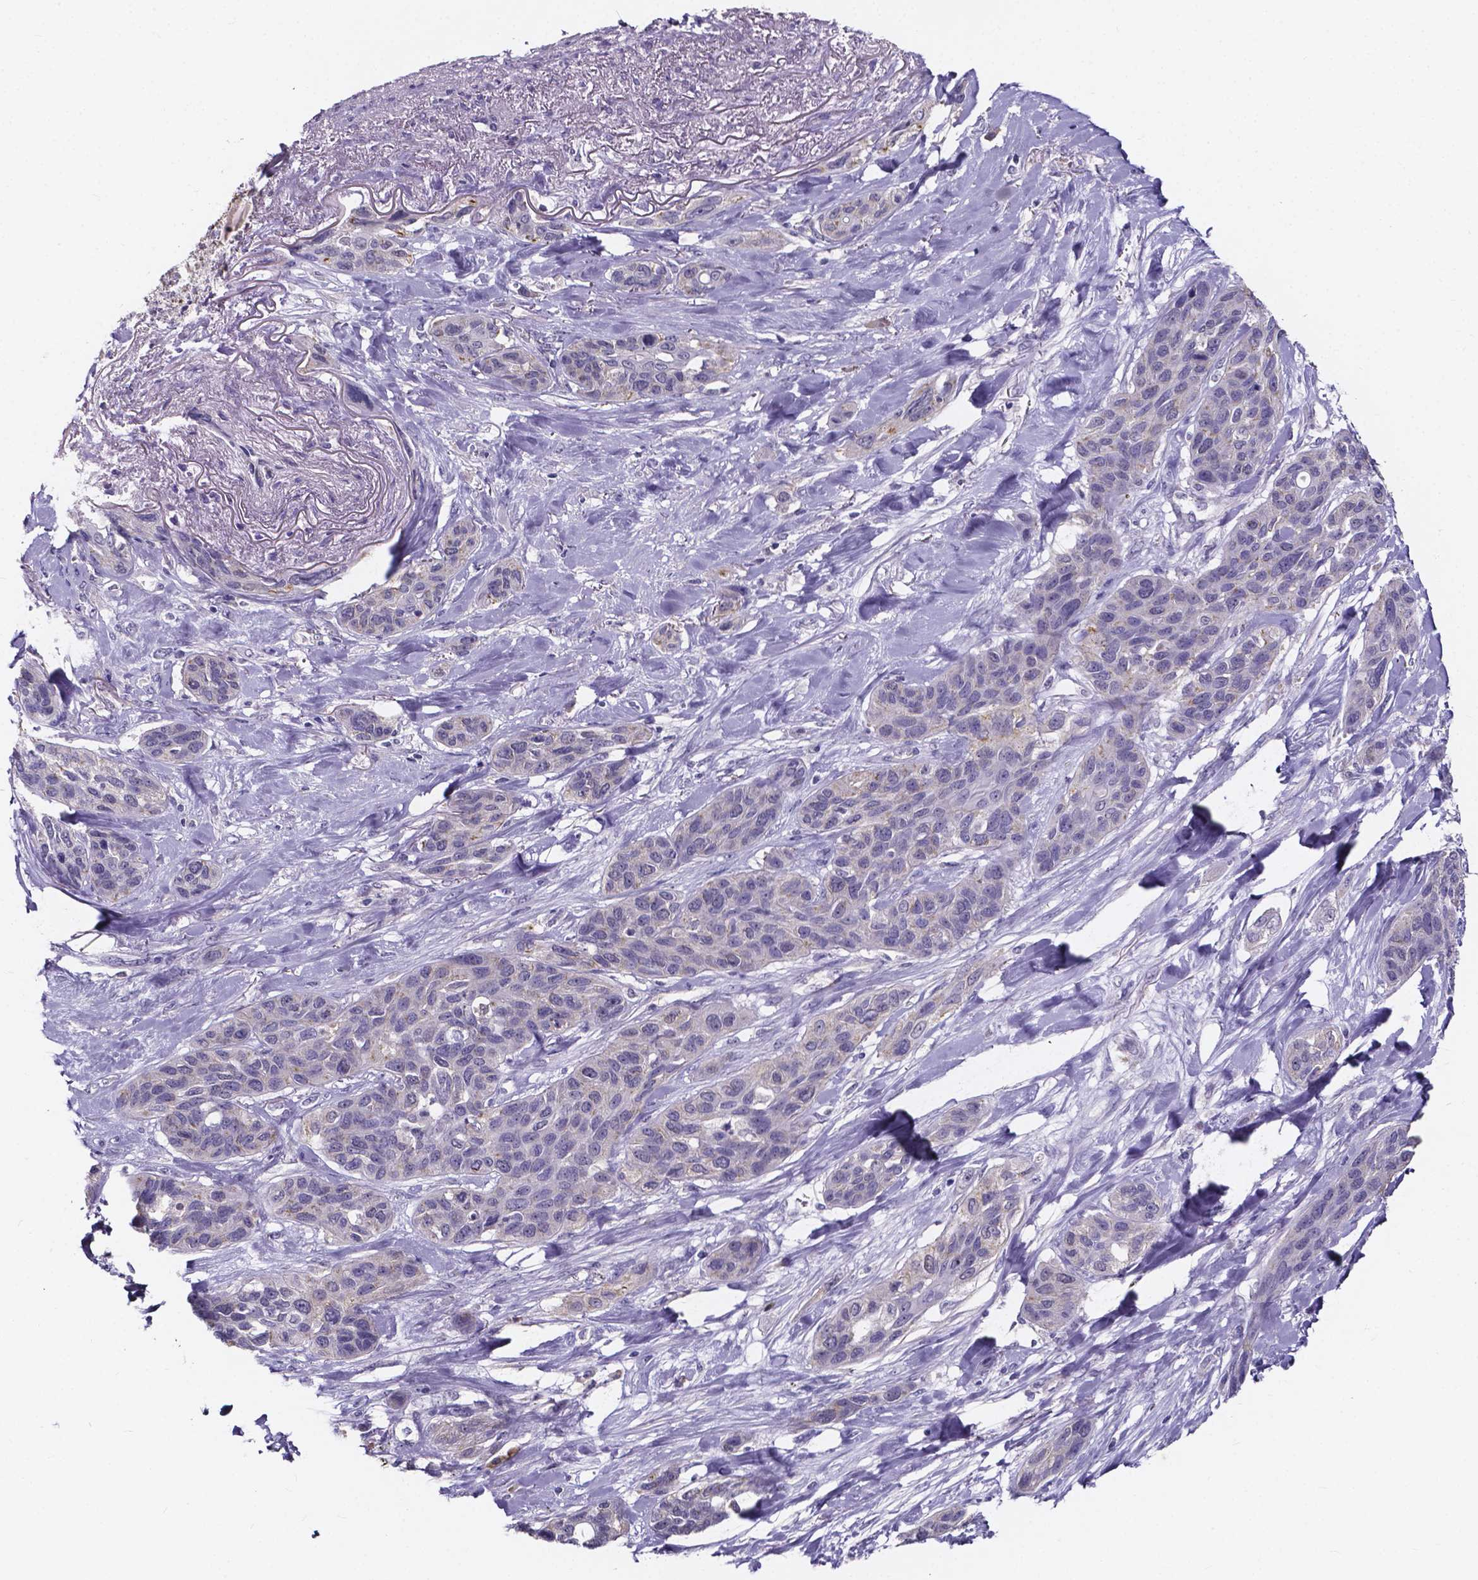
{"staining": {"intensity": "negative", "quantity": "none", "location": "none"}, "tissue": "lung cancer", "cell_type": "Tumor cells", "image_type": "cancer", "snomed": [{"axis": "morphology", "description": "Squamous cell carcinoma, NOS"}, {"axis": "topography", "description": "Lung"}], "caption": "Protein analysis of squamous cell carcinoma (lung) reveals no significant expression in tumor cells.", "gene": "SPOCD1", "patient": {"sex": "female", "age": 70}}